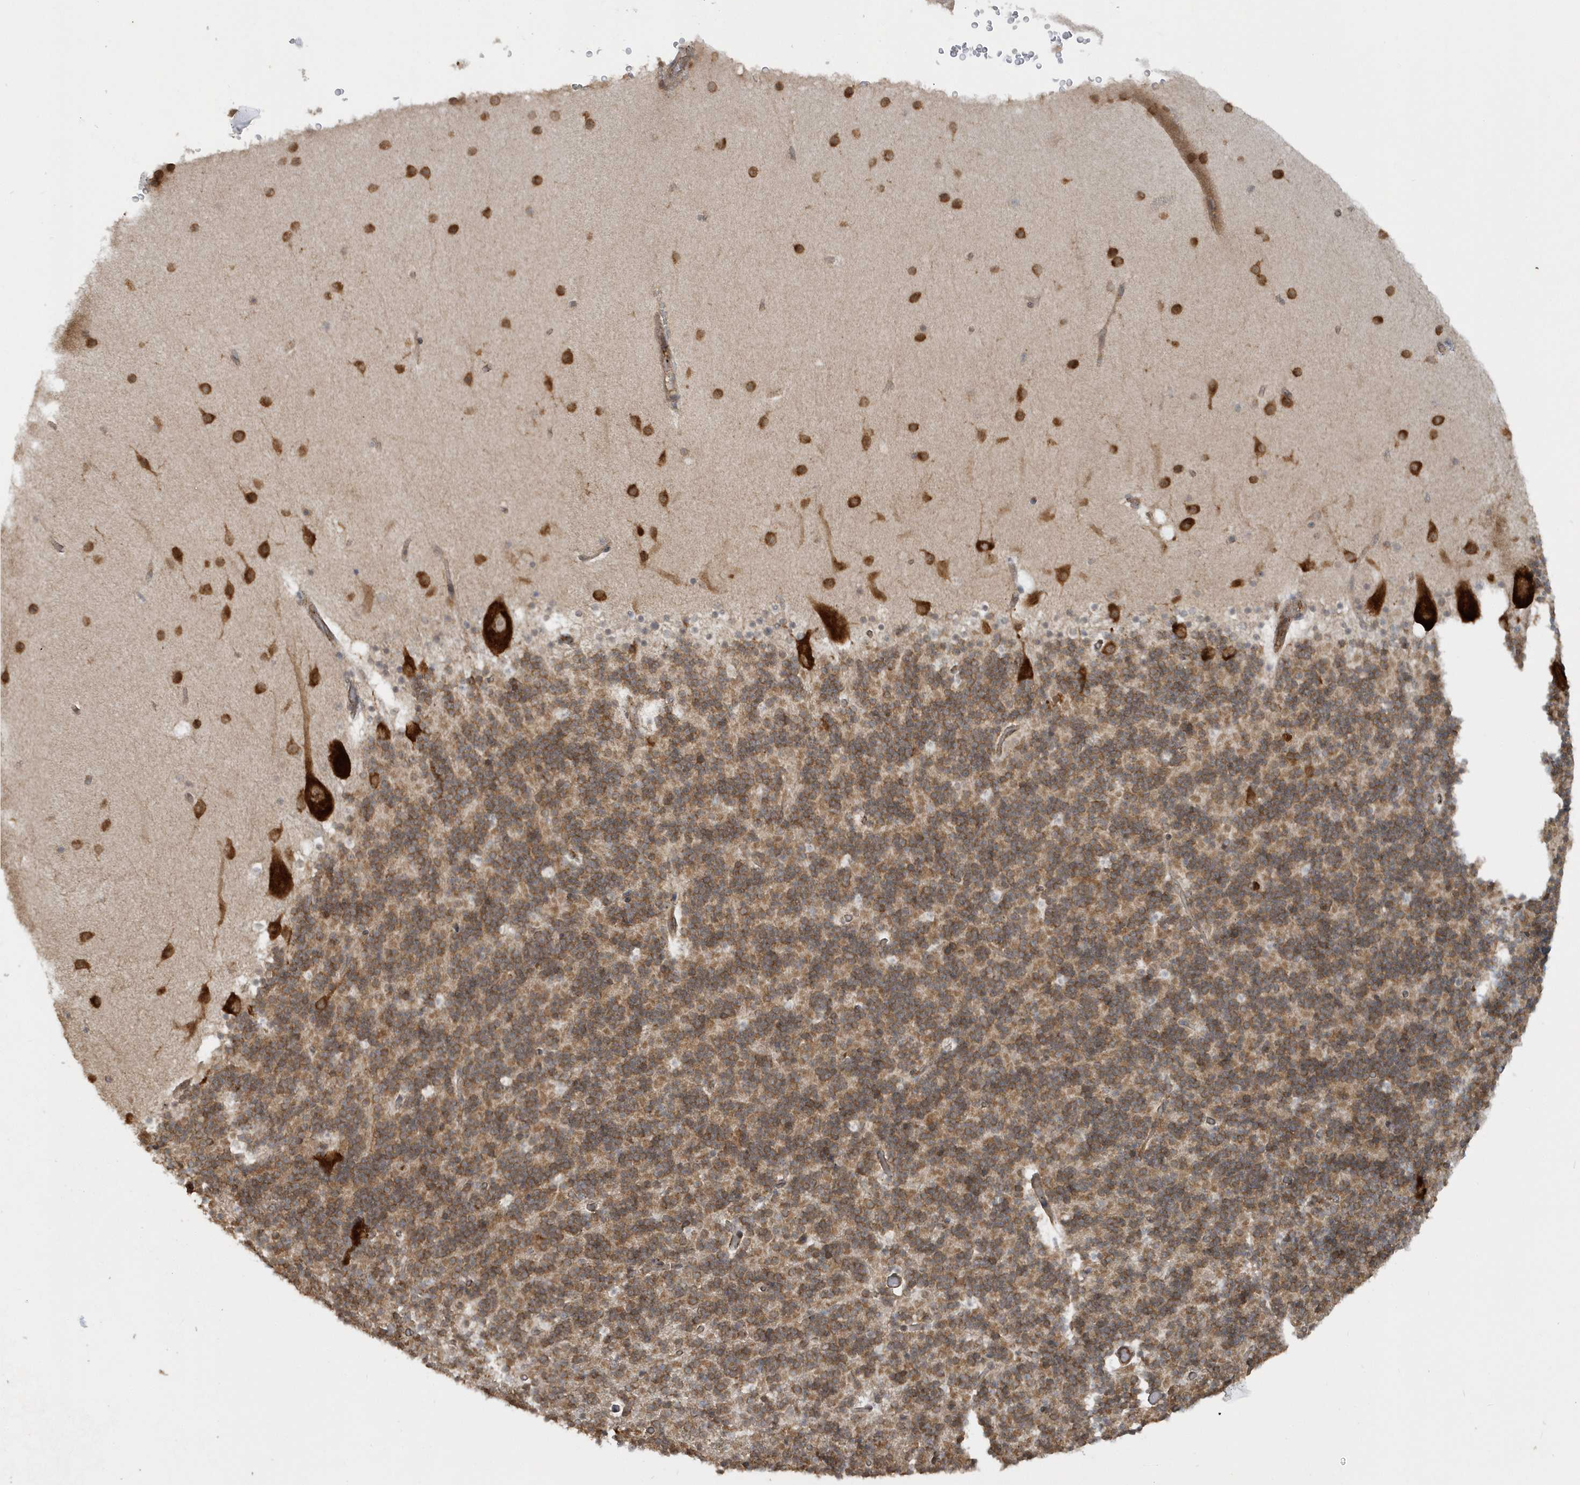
{"staining": {"intensity": "moderate", "quantity": ">75%", "location": "cytoplasmic/membranous"}, "tissue": "cerebellum", "cell_type": "Cells in granular layer", "image_type": "normal", "snomed": [{"axis": "morphology", "description": "Normal tissue, NOS"}, {"axis": "topography", "description": "Cerebellum"}], "caption": "A high-resolution micrograph shows IHC staining of unremarkable cerebellum, which displays moderate cytoplasmic/membranous positivity in approximately >75% of cells in granular layer.", "gene": "STIM2", "patient": {"sex": "male", "age": 57}}